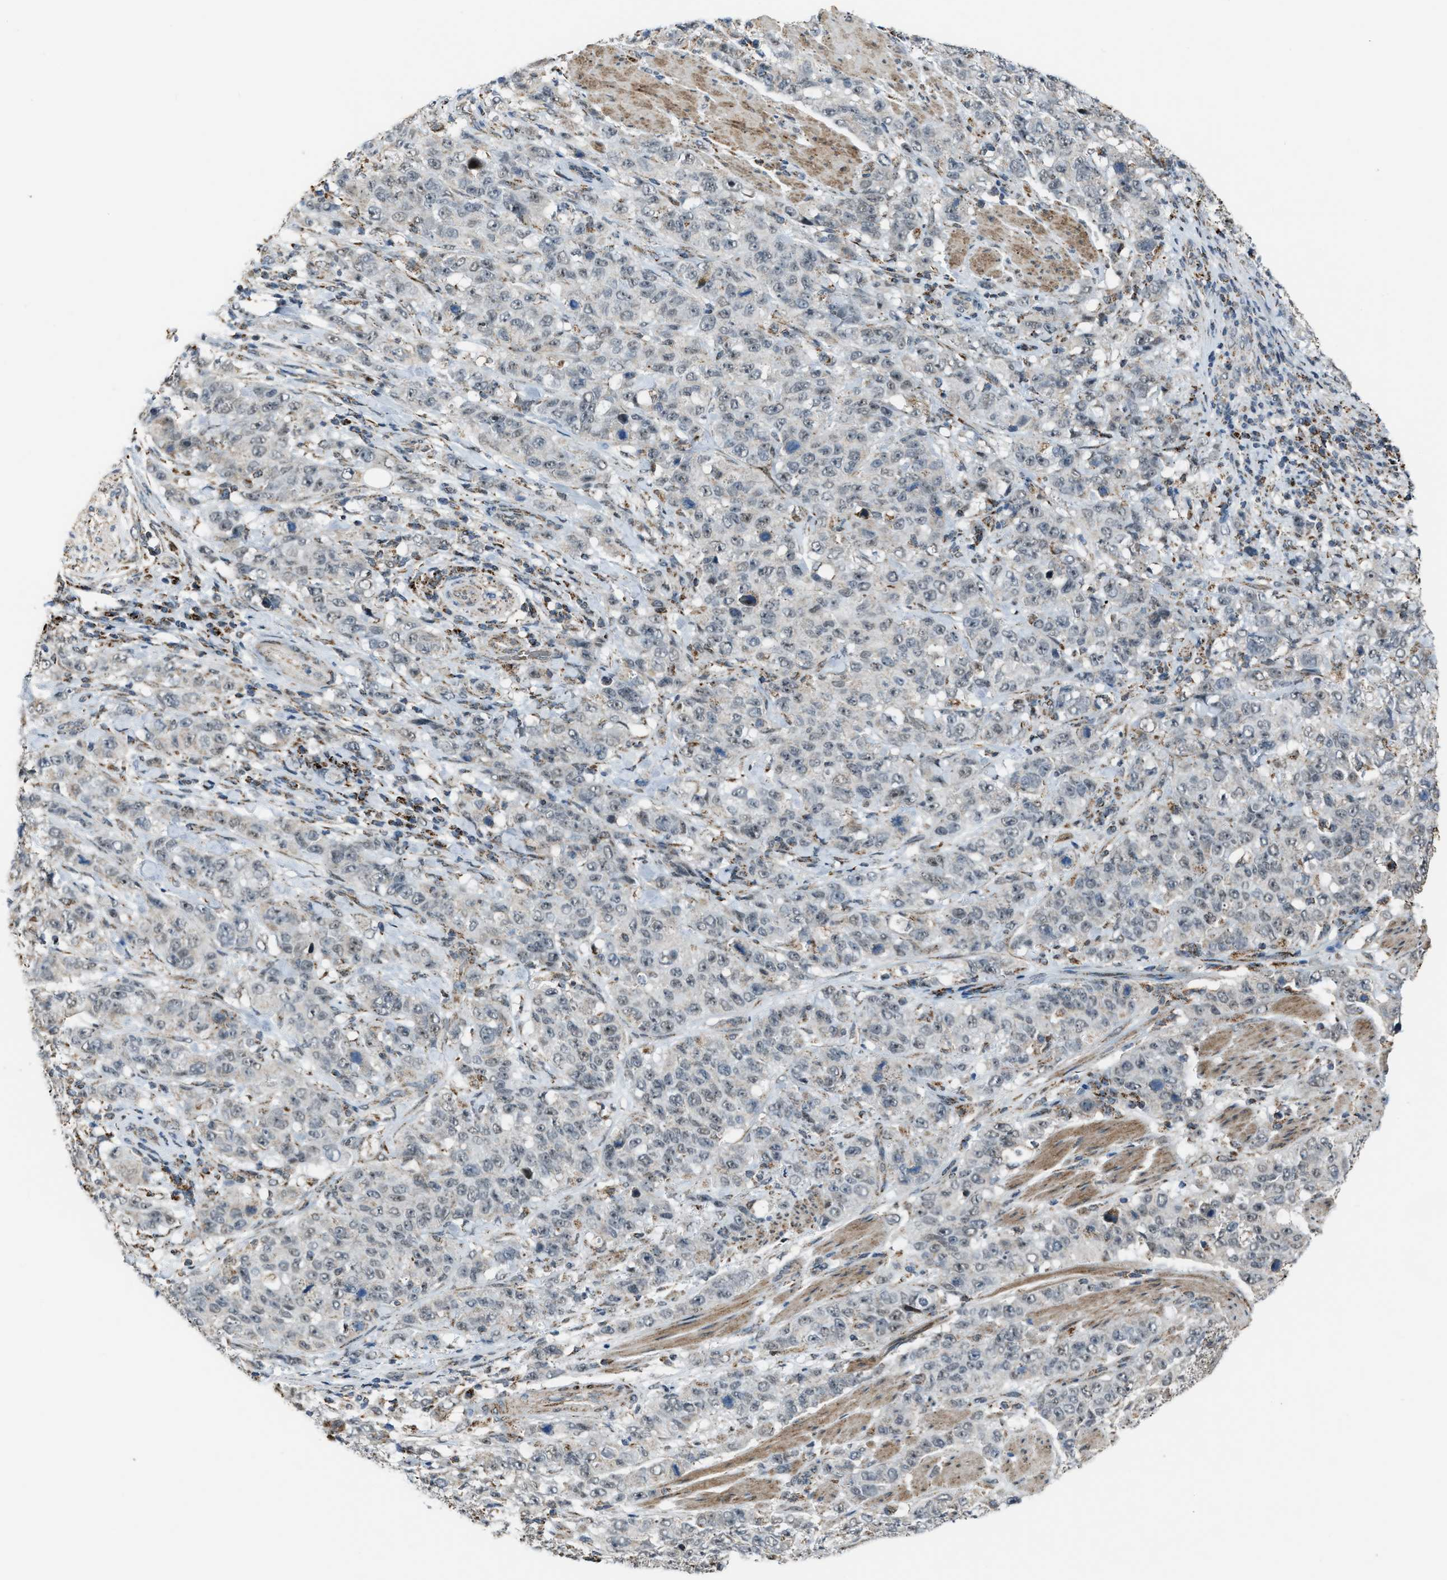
{"staining": {"intensity": "negative", "quantity": "none", "location": "none"}, "tissue": "stomach cancer", "cell_type": "Tumor cells", "image_type": "cancer", "snomed": [{"axis": "morphology", "description": "Adenocarcinoma, NOS"}, {"axis": "topography", "description": "Stomach"}], "caption": "There is no significant staining in tumor cells of stomach cancer (adenocarcinoma). The staining is performed using DAB brown chromogen with nuclei counter-stained in using hematoxylin.", "gene": "CHN2", "patient": {"sex": "male", "age": 48}}